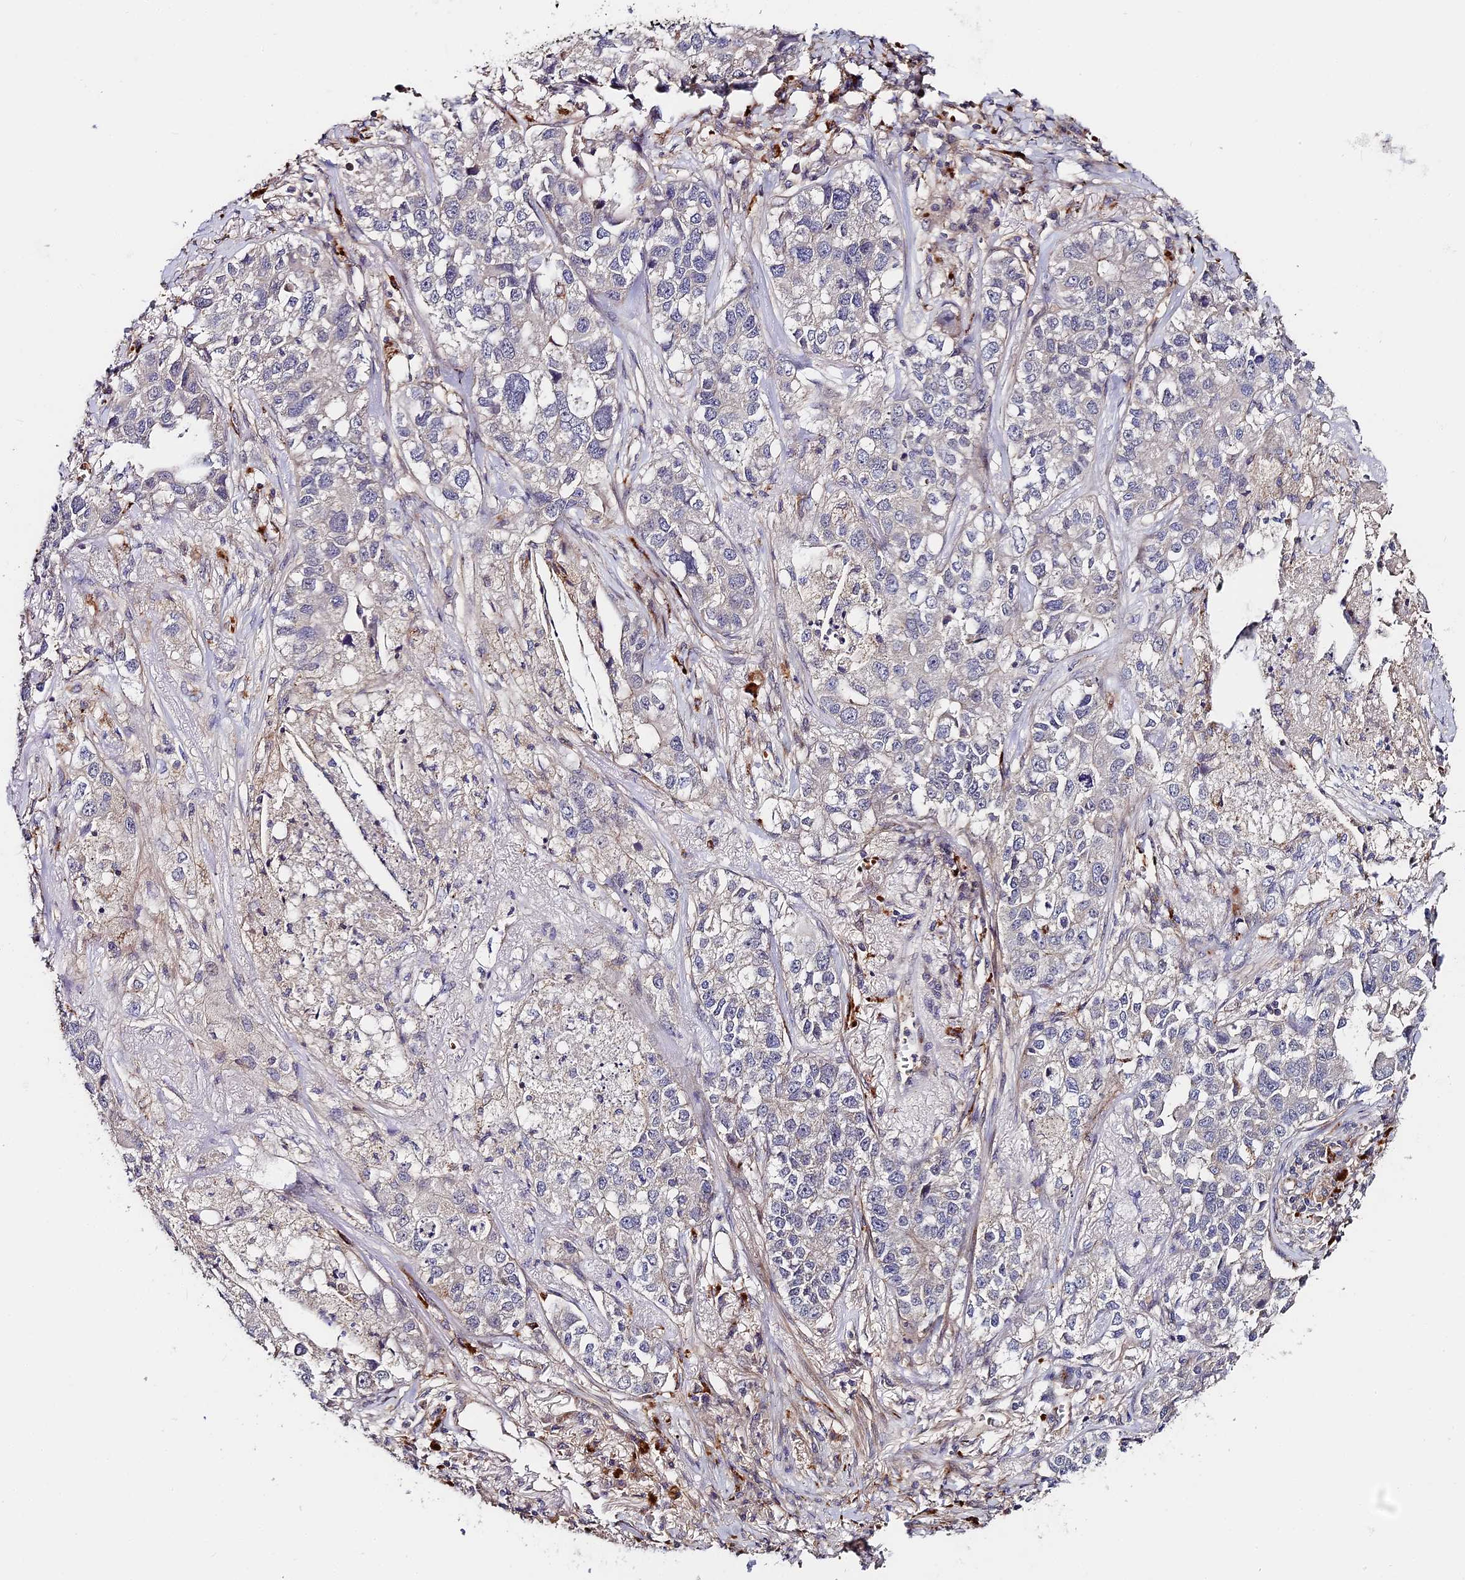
{"staining": {"intensity": "negative", "quantity": "none", "location": "none"}, "tissue": "lung cancer", "cell_type": "Tumor cells", "image_type": "cancer", "snomed": [{"axis": "morphology", "description": "Adenocarcinoma, NOS"}, {"axis": "topography", "description": "Lung"}], "caption": "The photomicrograph displays no significant positivity in tumor cells of lung adenocarcinoma.", "gene": "MISP3", "patient": {"sex": "male", "age": 49}}